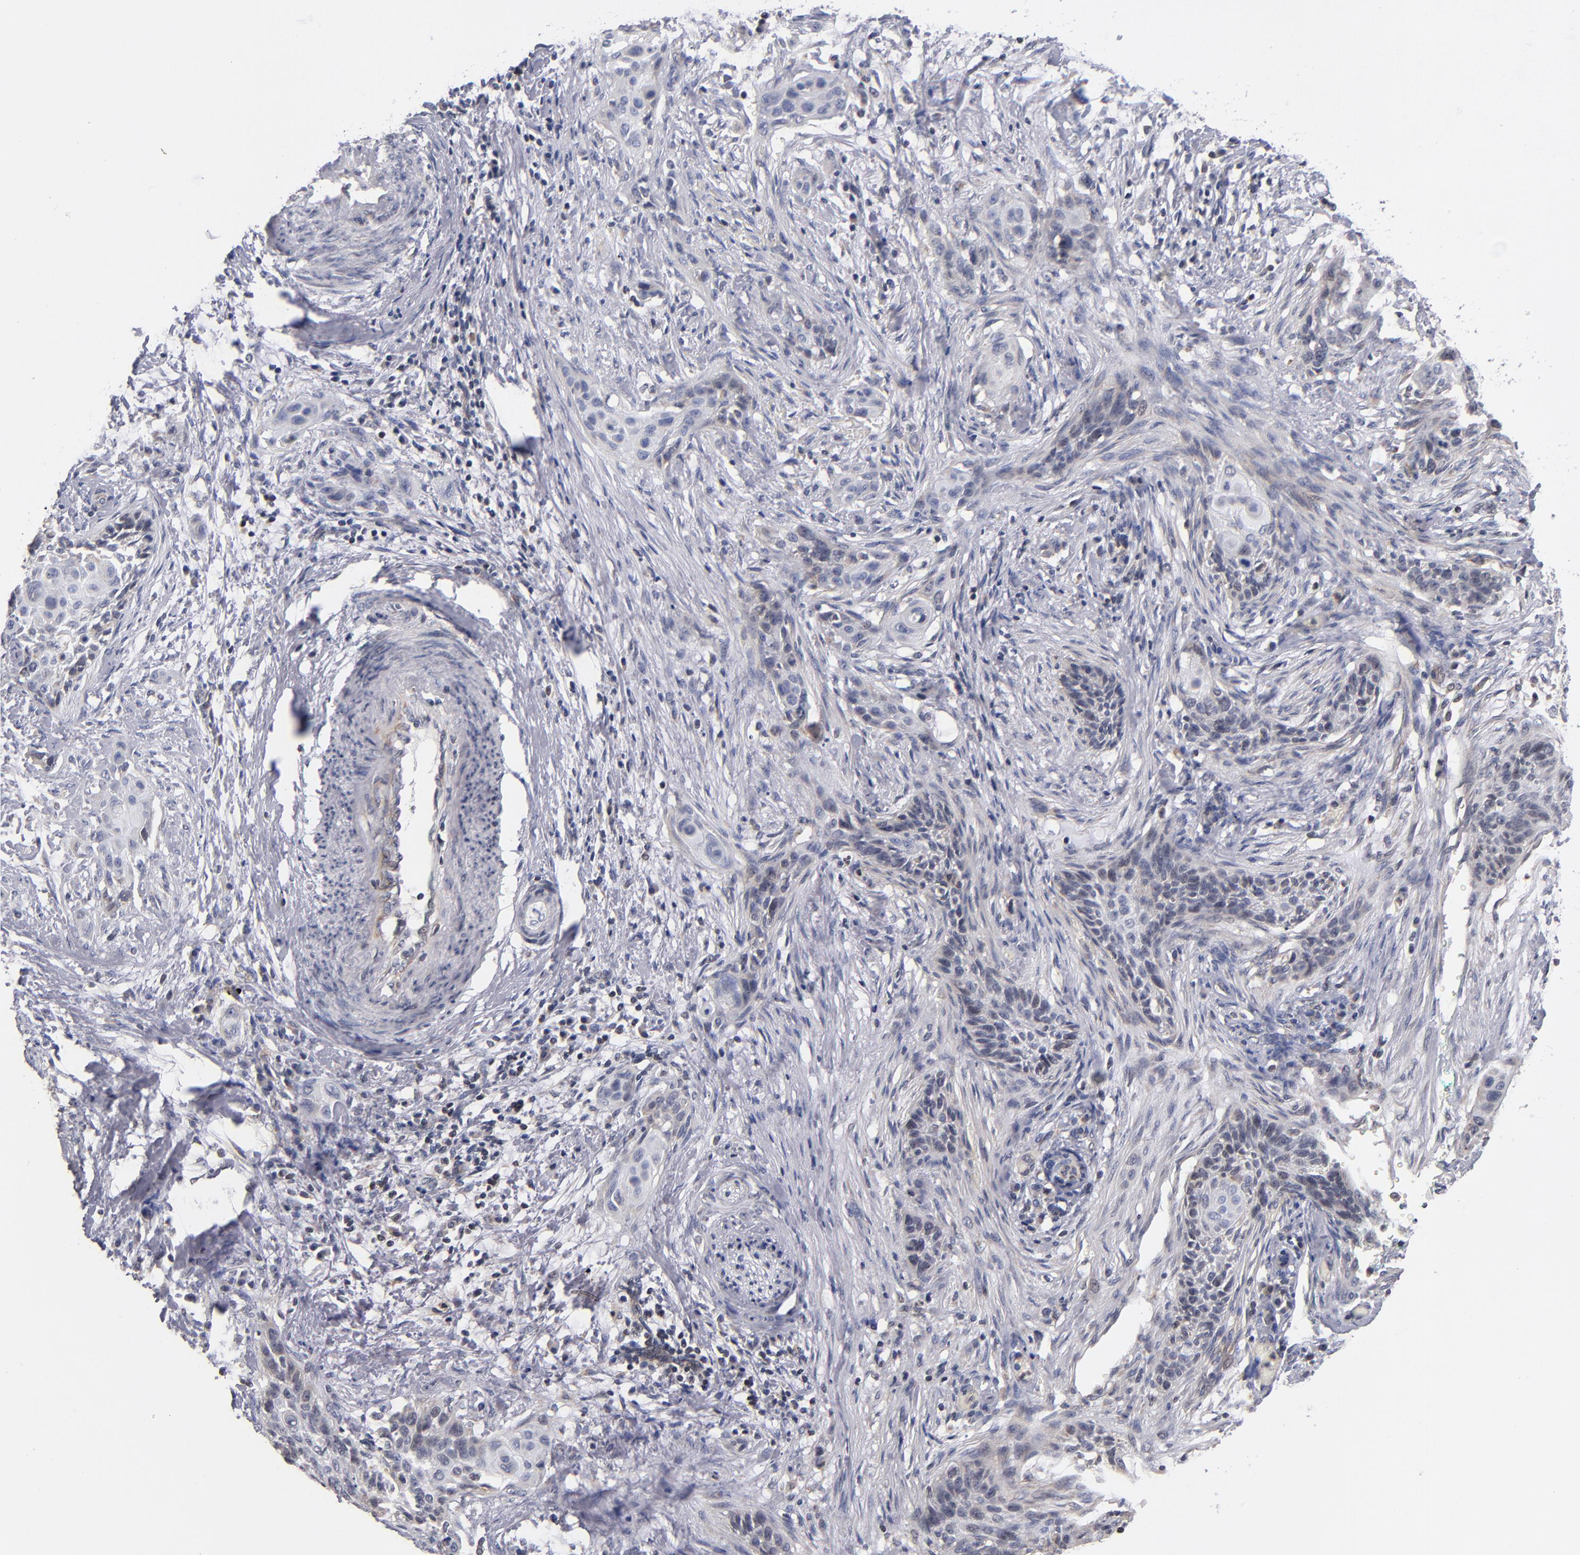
{"staining": {"intensity": "weak", "quantity": "<25%", "location": "nuclear"}, "tissue": "cervical cancer", "cell_type": "Tumor cells", "image_type": "cancer", "snomed": [{"axis": "morphology", "description": "Squamous cell carcinoma, NOS"}, {"axis": "topography", "description": "Cervix"}], "caption": "The histopathology image displays no staining of tumor cells in cervical cancer (squamous cell carcinoma). Nuclei are stained in blue.", "gene": "ODF2", "patient": {"sex": "female", "age": 33}}